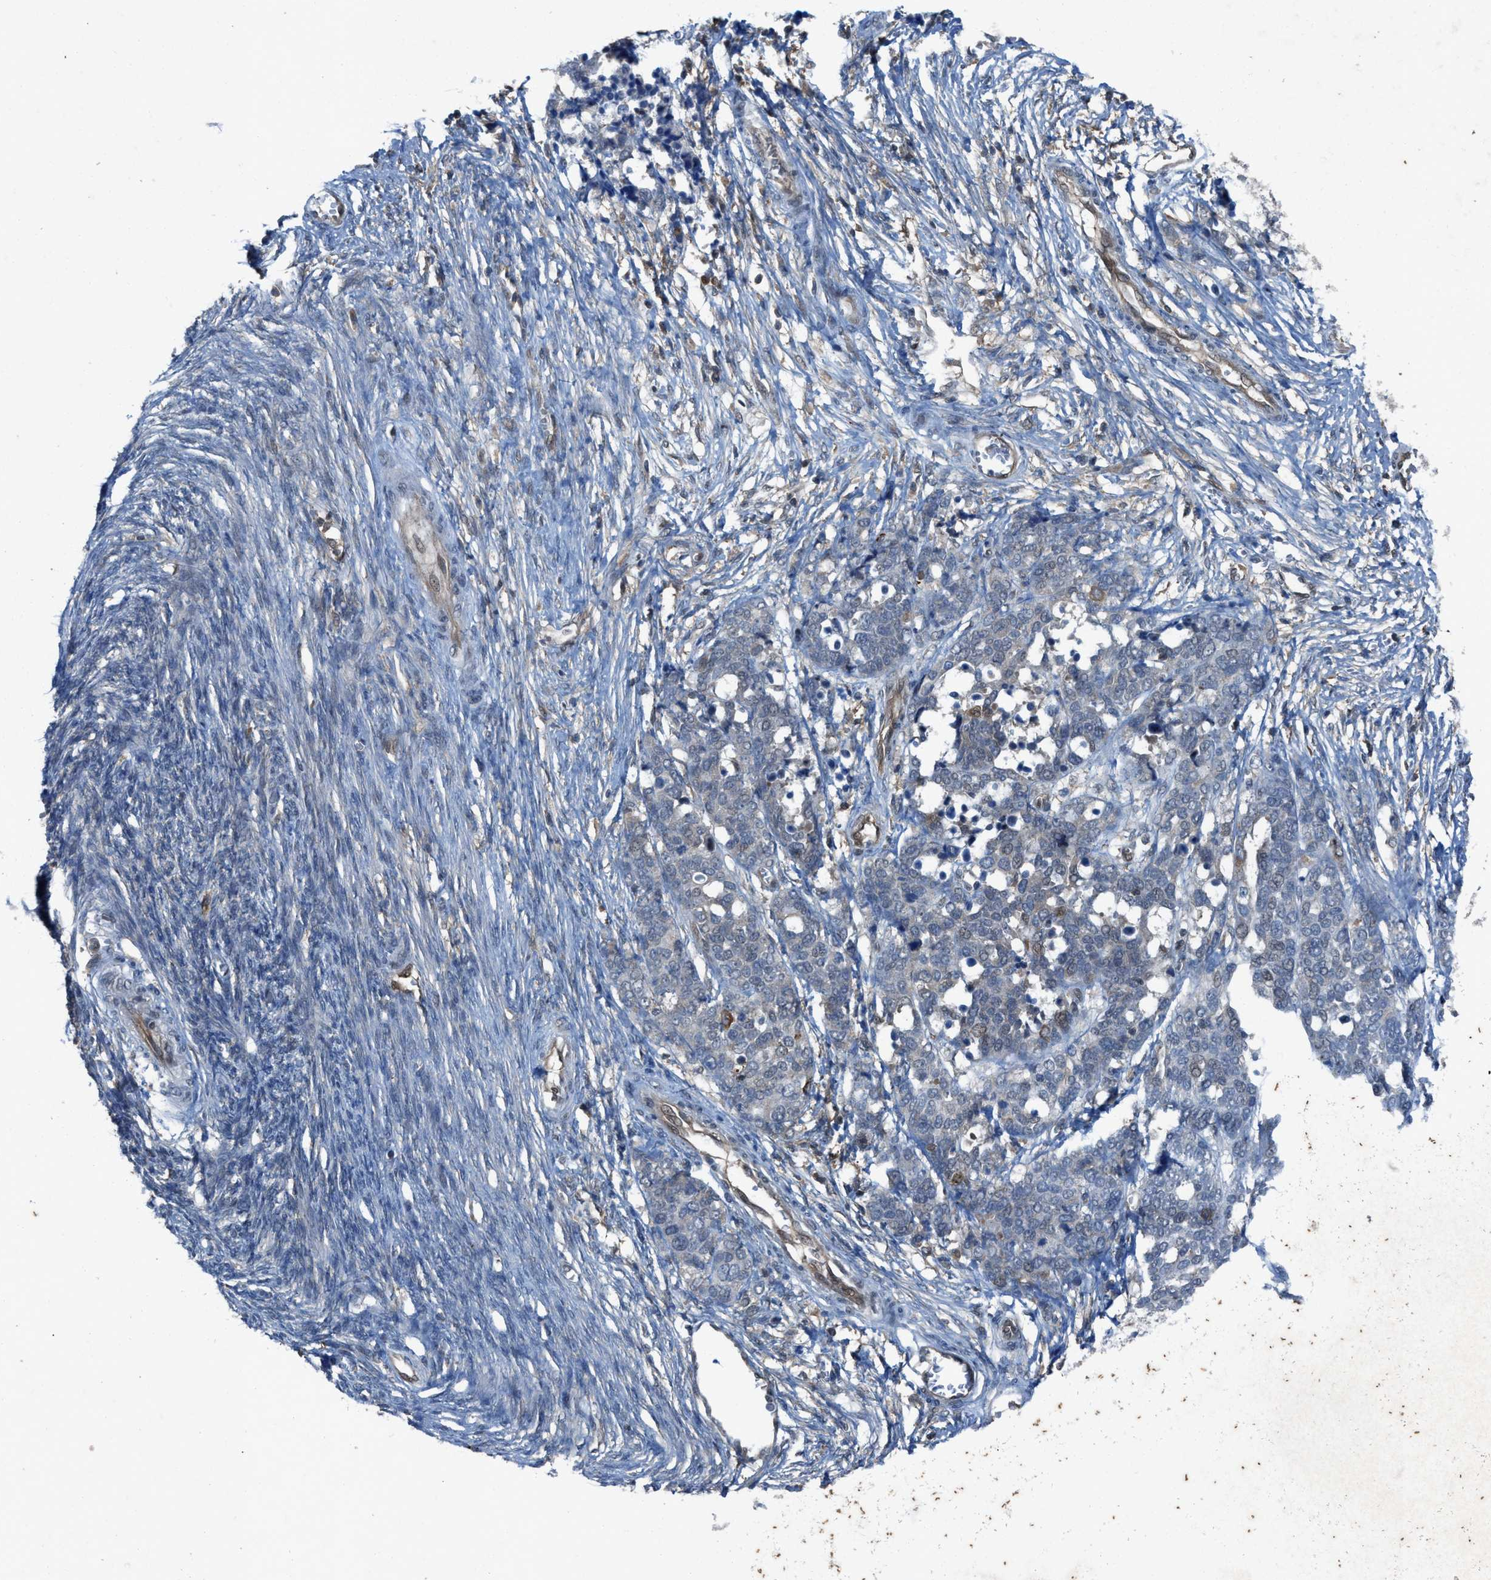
{"staining": {"intensity": "weak", "quantity": "<25%", "location": "nuclear"}, "tissue": "ovarian cancer", "cell_type": "Tumor cells", "image_type": "cancer", "snomed": [{"axis": "morphology", "description": "Cystadenocarcinoma, serous, NOS"}, {"axis": "topography", "description": "Ovary"}], "caption": "The photomicrograph exhibits no staining of tumor cells in serous cystadenocarcinoma (ovarian).", "gene": "PLAA", "patient": {"sex": "female", "age": 44}}